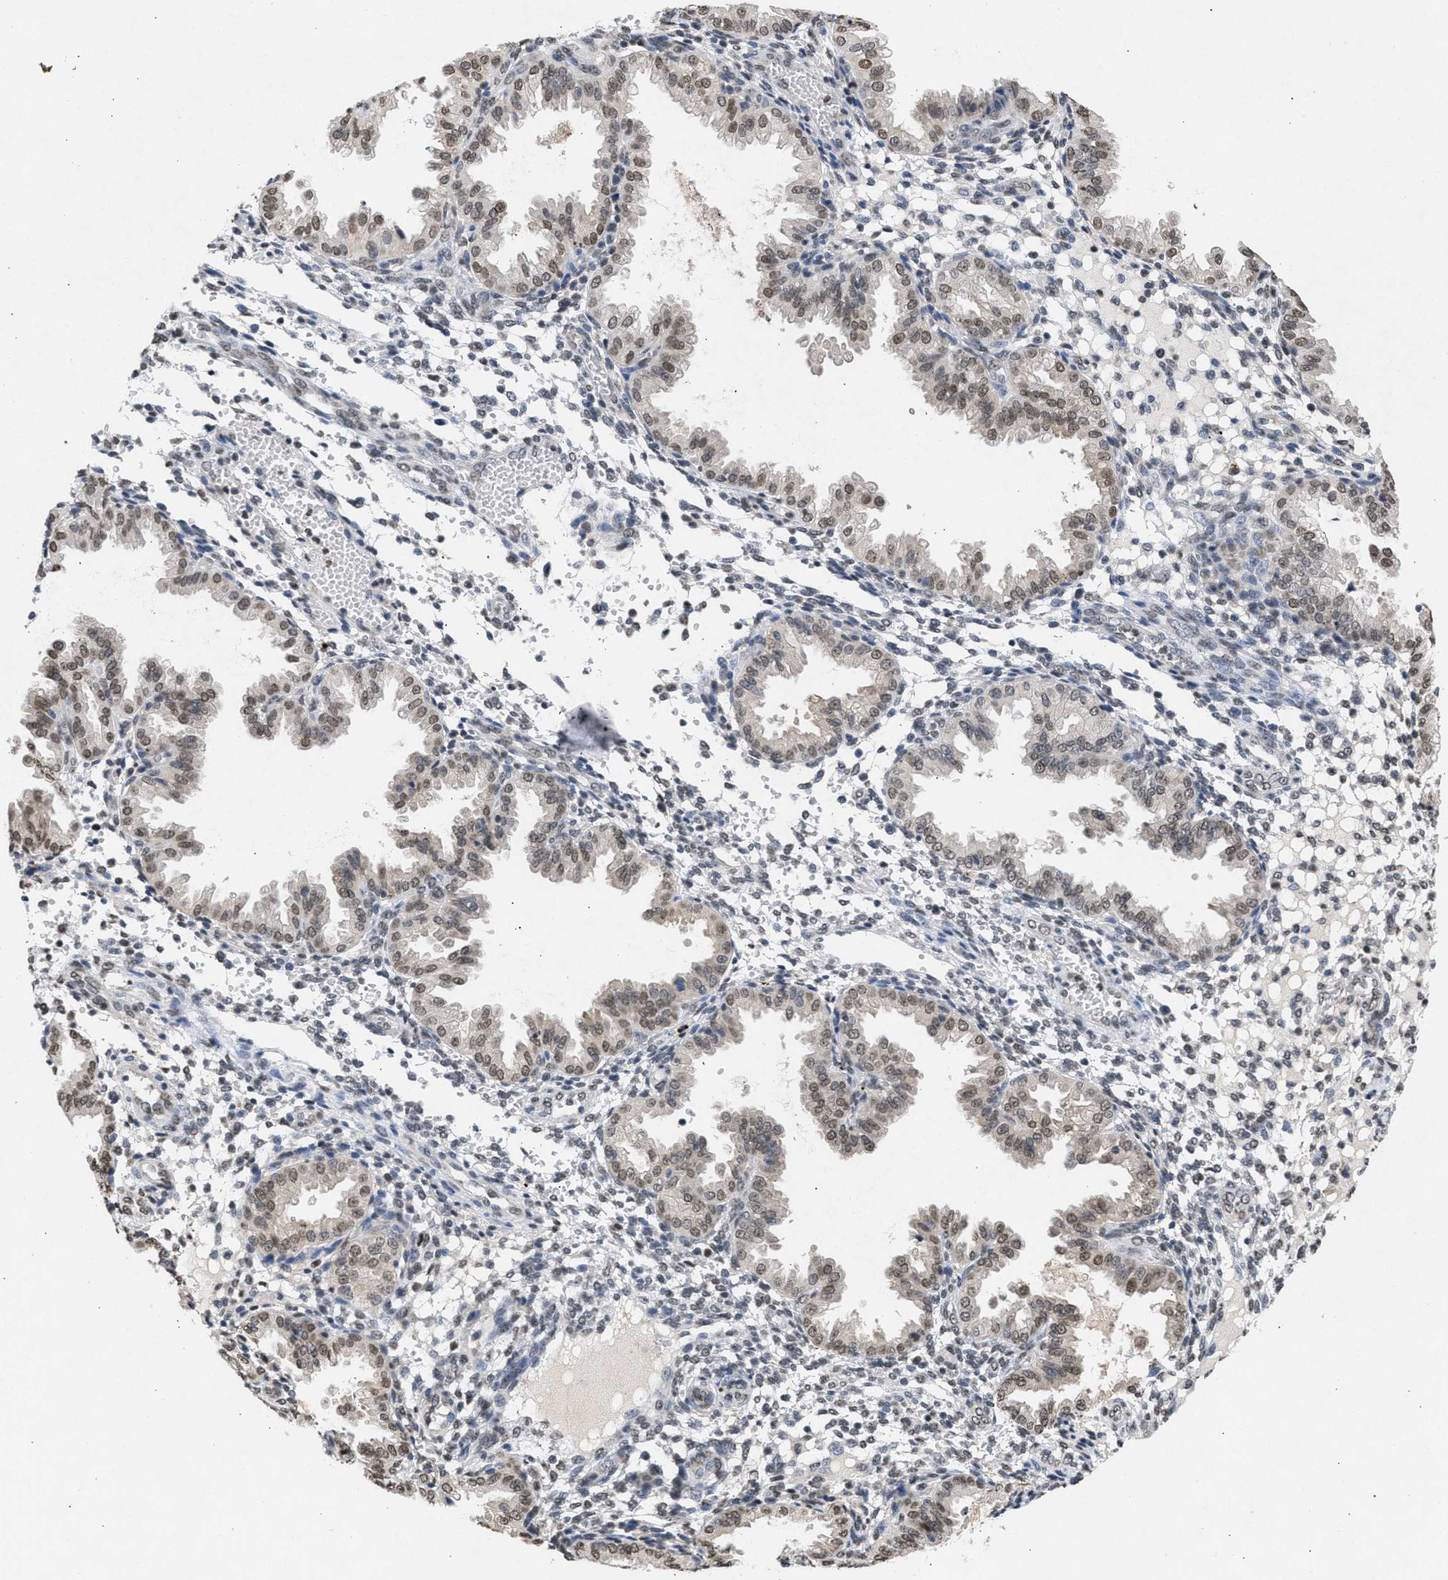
{"staining": {"intensity": "weak", "quantity": "<25%", "location": "nuclear"}, "tissue": "endometrium", "cell_type": "Cells in endometrial stroma", "image_type": "normal", "snomed": [{"axis": "morphology", "description": "Normal tissue, NOS"}, {"axis": "topography", "description": "Endometrium"}], "caption": "Protein analysis of unremarkable endometrium shows no significant expression in cells in endometrial stroma.", "gene": "NUP35", "patient": {"sex": "female", "age": 33}}